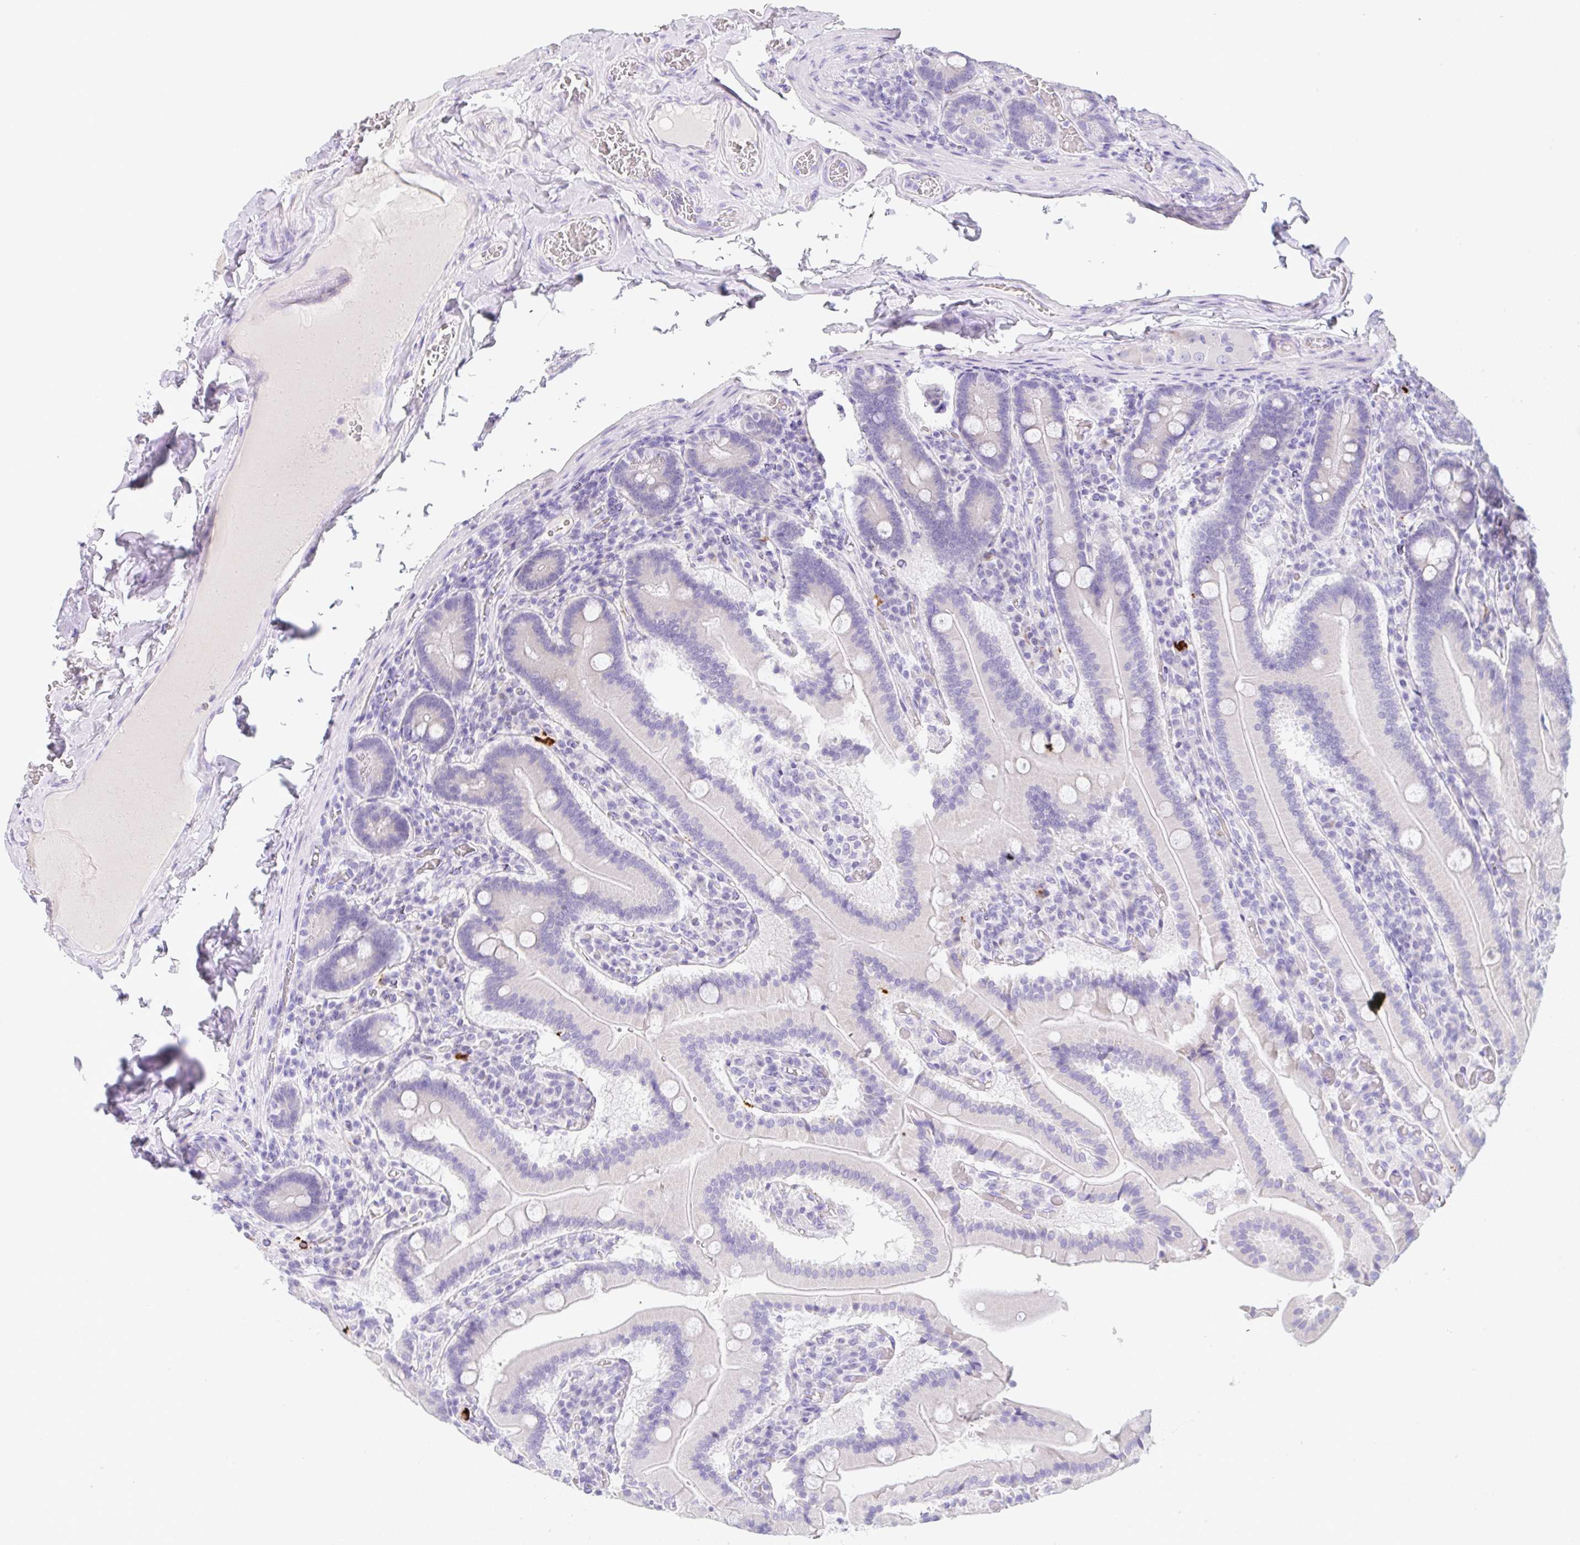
{"staining": {"intensity": "negative", "quantity": "none", "location": "none"}, "tissue": "duodenum", "cell_type": "Glandular cells", "image_type": "normal", "snomed": [{"axis": "morphology", "description": "Normal tissue, NOS"}, {"axis": "topography", "description": "Duodenum"}], "caption": "IHC photomicrograph of unremarkable duodenum stained for a protein (brown), which shows no staining in glandular cells.", "gene": "KLK8", "patient": {"sex": "female", "age": 62}}